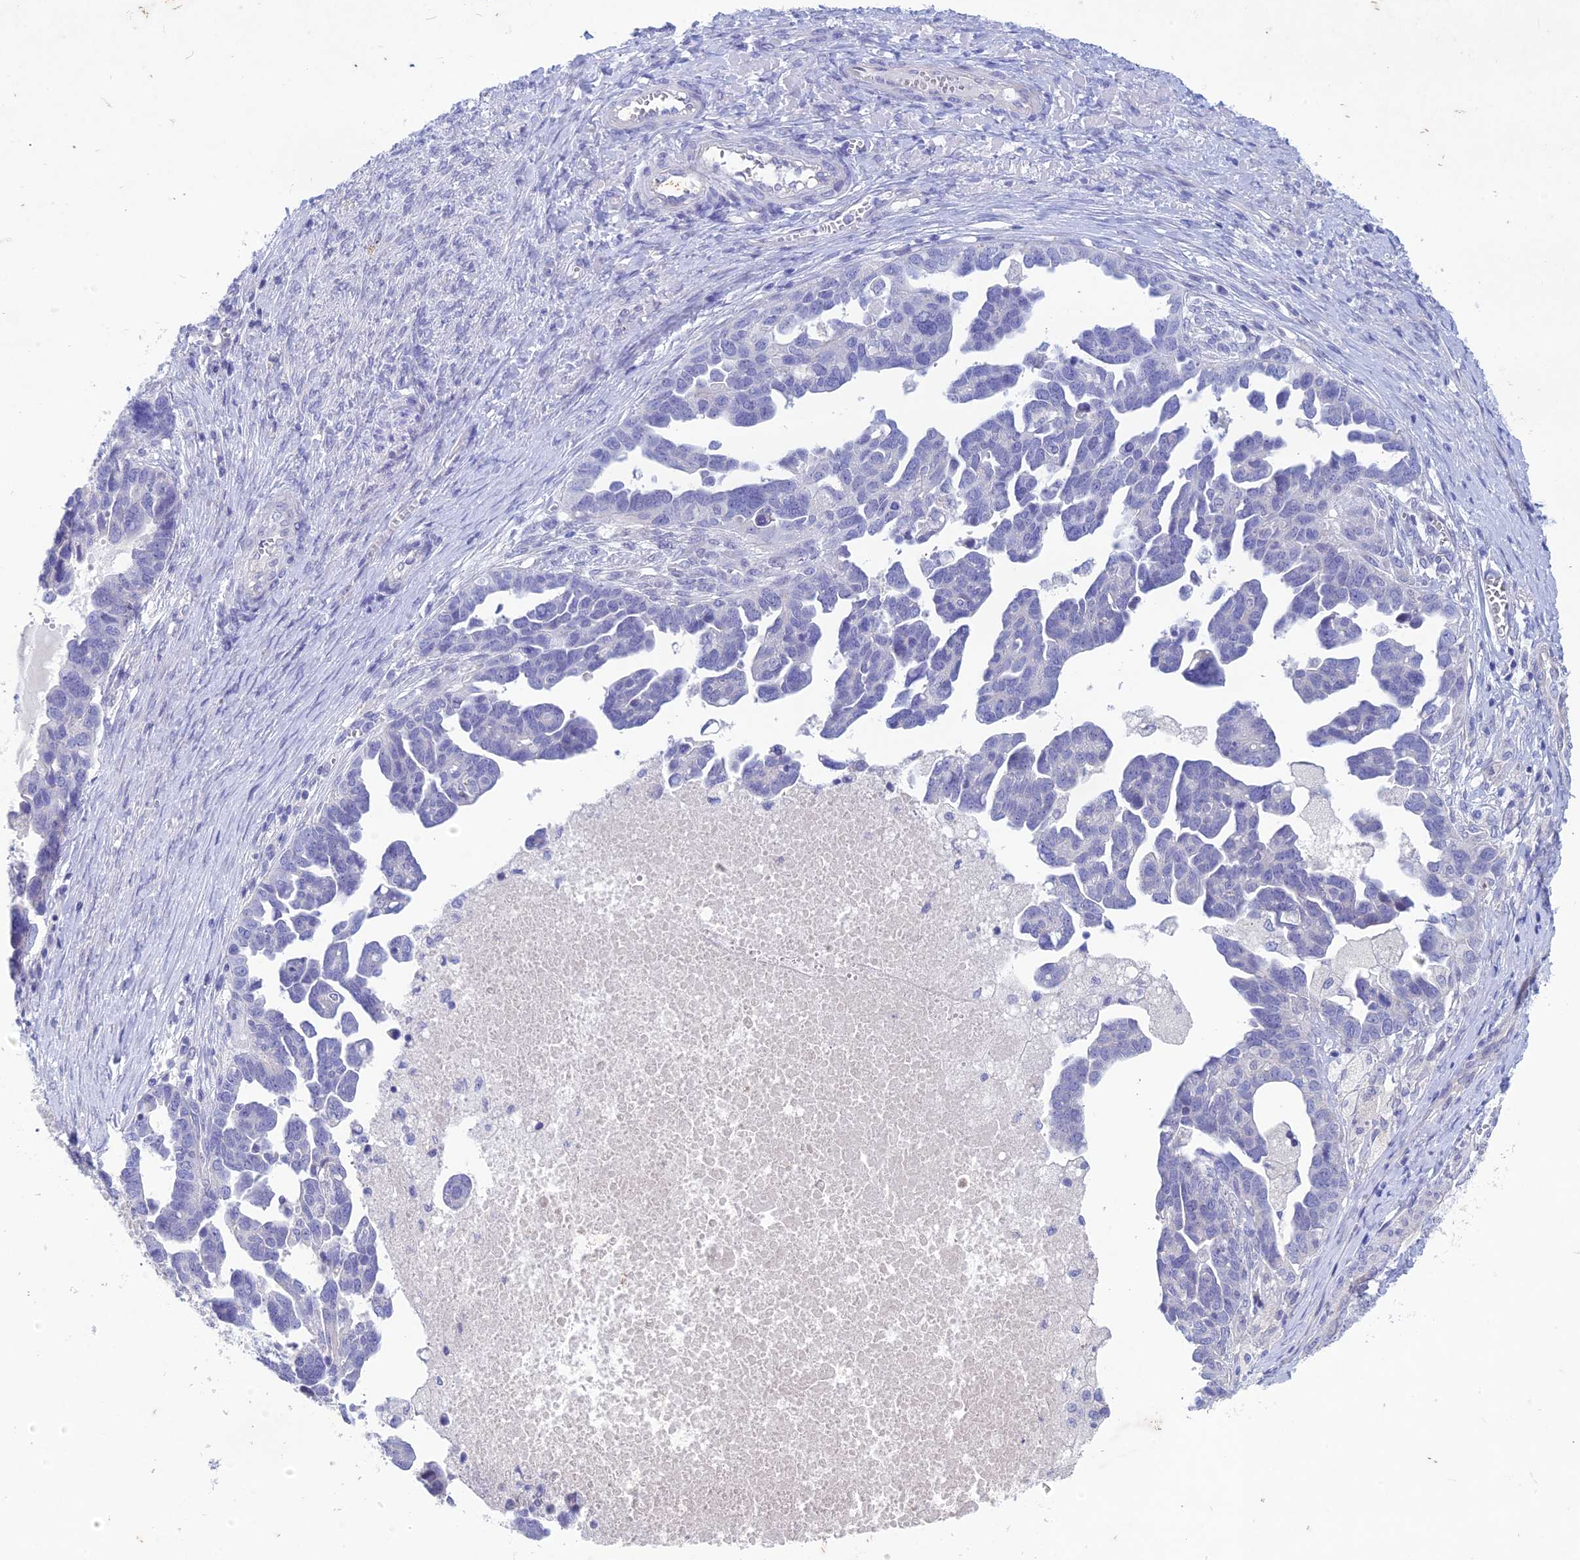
{"staining": {"intensity": "negative", "quantity": "none", "location": "none"}, "tissue": "ovarian cancer", "cell_type": "Tumor cells", "image_type": "cancer", "snomed": [{"axis": "morphology", "description": "Cystadenocarcinoma, serous, NOS"}, {"axis": "topography", "description": "Ovary"}], "caption": "Tumor cells are negative for brown protein staining in ovarian cancer (serous cystadenocarcinoma). (Immunohistochemistry (ihc), brightfield microscopy, high magnification).", "gene": "BTBD19", "patient": {"sex": "female", "age": 54}}